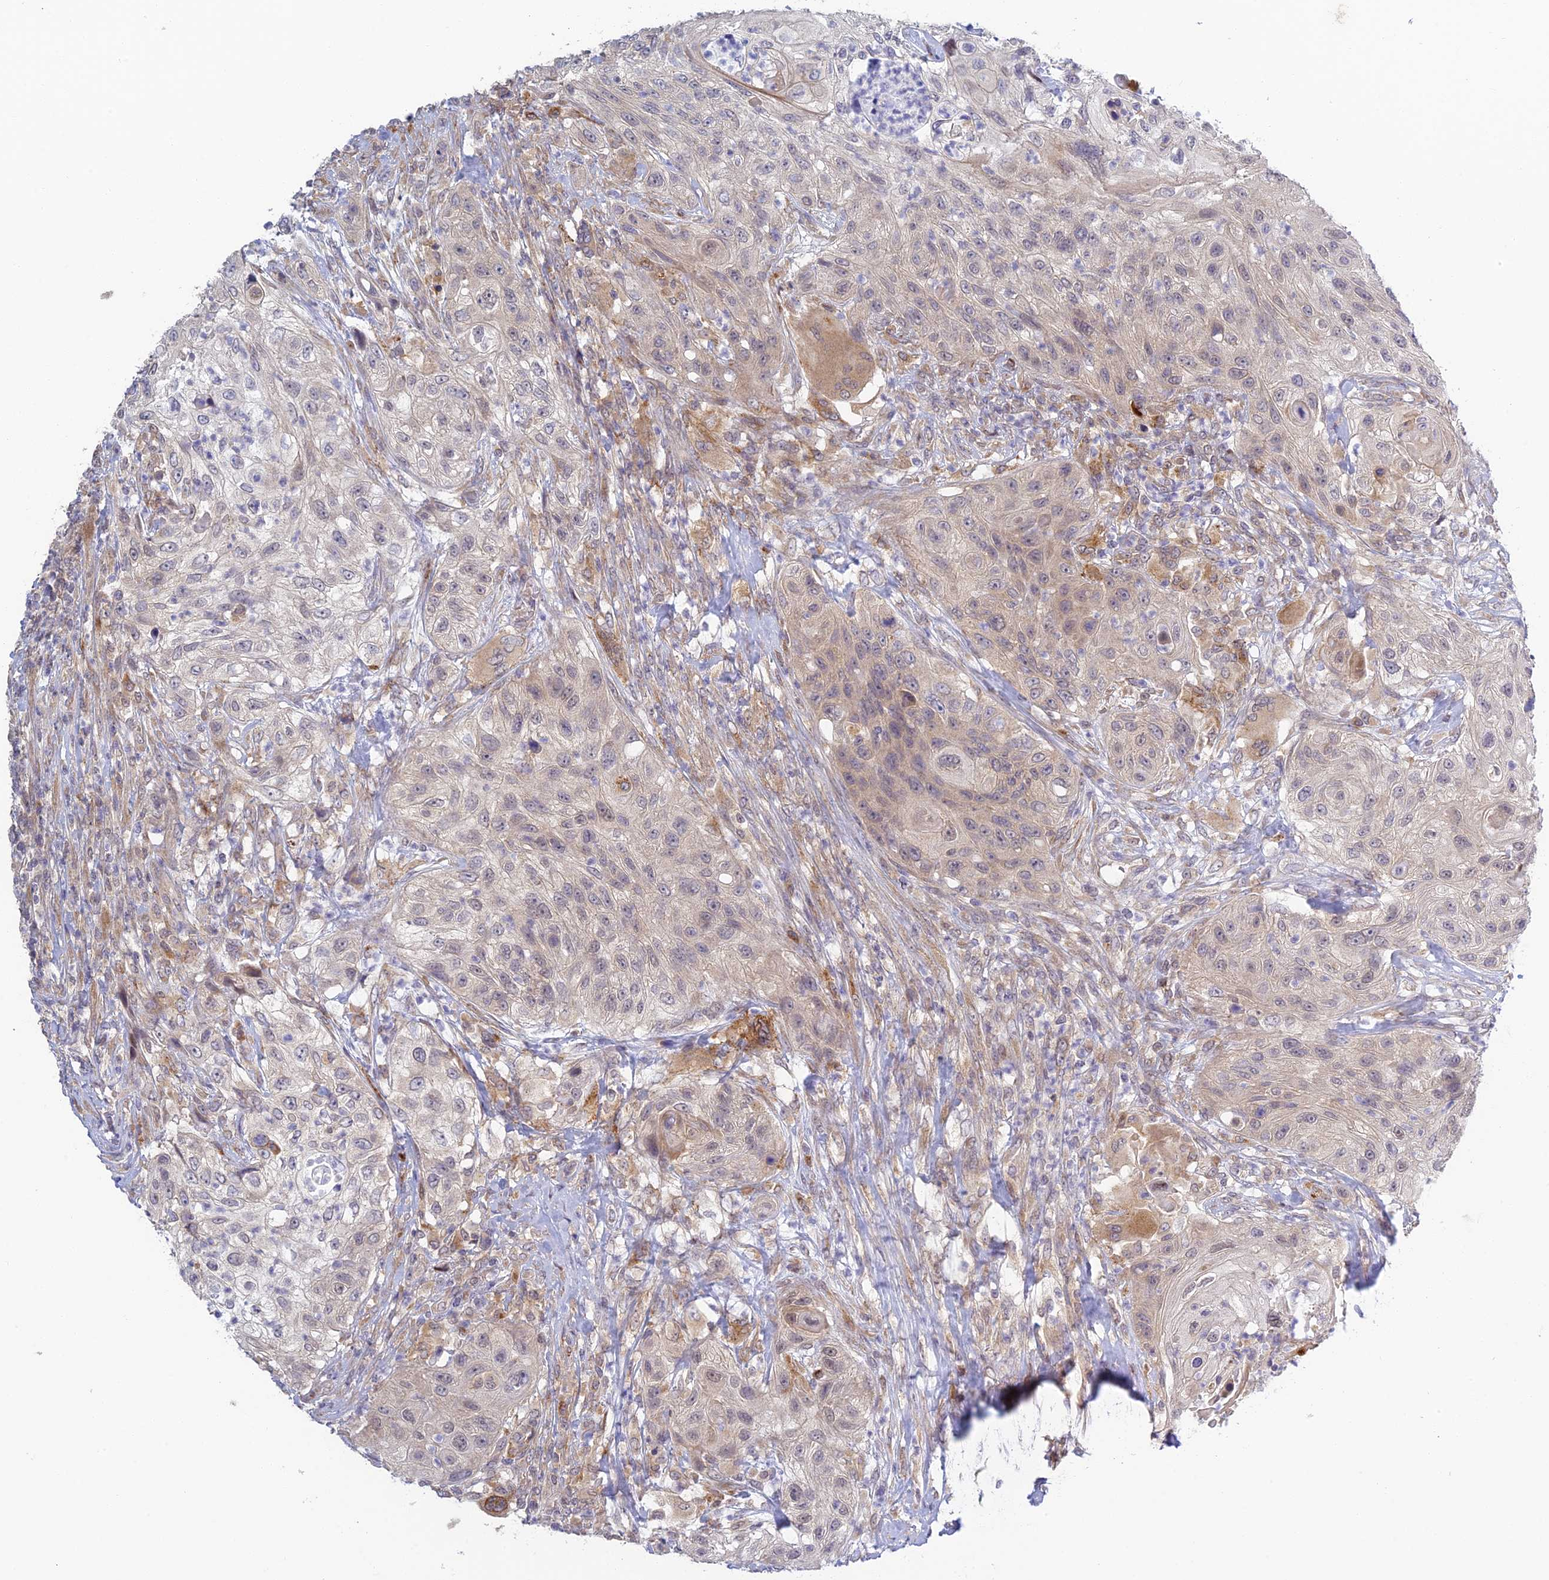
{"staining": {"intensity": "negative", "quantity": "none", "location": "none"}, "tissue": "urothelial cancer", "cell_type": "Tumor cells", "image_type": "cancer", "snomed": [{"axis": "morphology", "description": "Urothelial carcinoma, High grade"}, {"axis": "topography", "description": "Urinary bladder"}], "caption": "A high-resolution image shows immunohistochemistry (IHC) staining of high-grade urothelial carcinoma, which exhibits no significant positivity in tumor cells. The staining was performed using DAB to visualize the protein expression in brown, while the nuclei were stained in blue with hematoxylin (Magnification: 20x).", "gene": "SKIC8", "patient": {"sex": "female", "age": 60}}